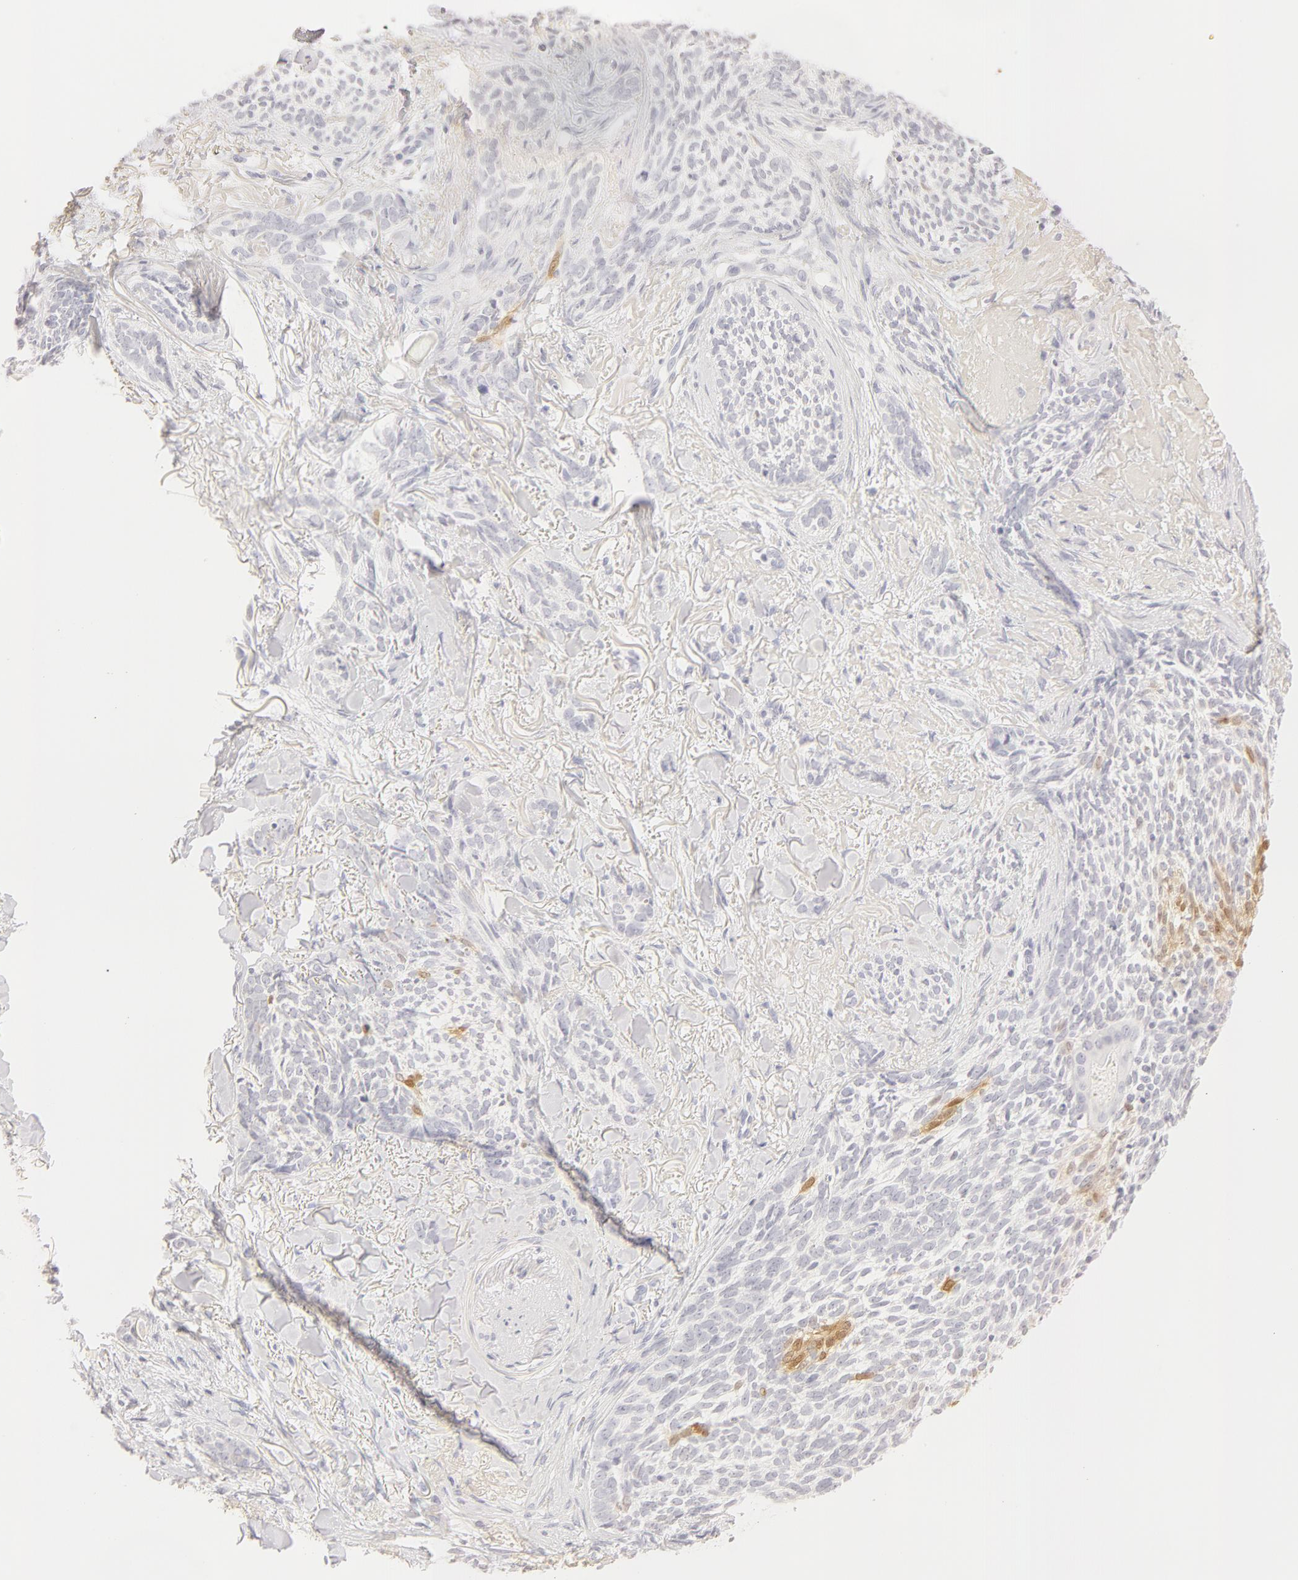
{"staining": {"intensity": "weak", "quantity": "<25%", "location": "cytoplasmic/membranous,nuclear"}, "tissue": "skin cancer", "cell_type": "Tumor cells", "image_type": "cancer", "snomed": [{"axis": "morphology", "description": "Basal cell carcinoma"}, {"axis": "topography", "description": "Skin"}], "caption": "This is an IHC image of basal cell carcinoma (skin). There is no positivity in tumor cells.", "gene": "LGALS7B", "patient": {"sex": "female", "age": 81}}